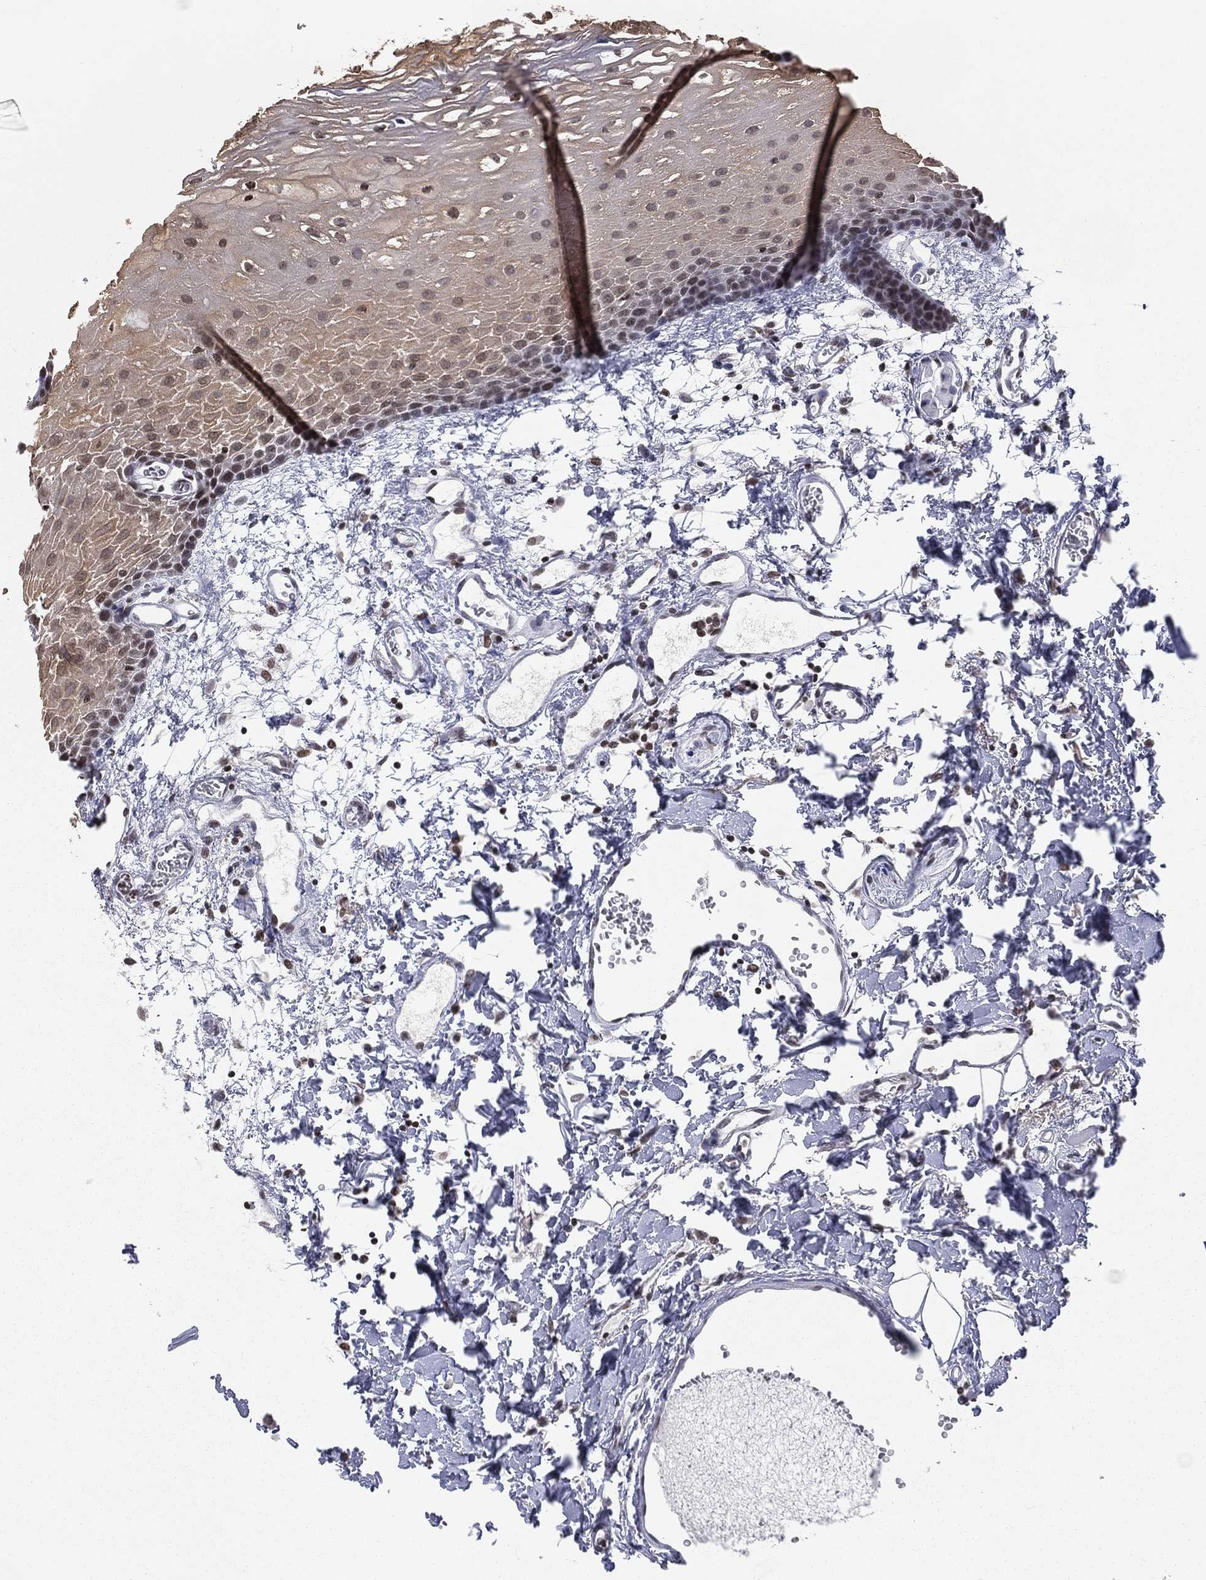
{"staining": {"intensity": "strong", "quantity": "25%-75%", "location": "nuclear"}, "tissue": "oral mucosa", "cell_type": "Squamous epithelial cells", "image_type": "normal", "snomed": [{"axis": "morphology", "description": "Normal tissue, NOS"}, {"axis": "morphology", "description": "Squamous cell carcinoma, NOS"}, {"axis": "topography", "description": "Oral tissue"}, {"axis": "topography", "description": "Head-Neck"}], "caption": "IHC photomicrograph of normal human oral mucosa stained for a protein (brown), which exhibits high levels of strong nuclear positivity in approximately 25%-75% of squamous epithelial cells.", "gene": "RFX7", "patient": {"sex": "female", "age": 70}}